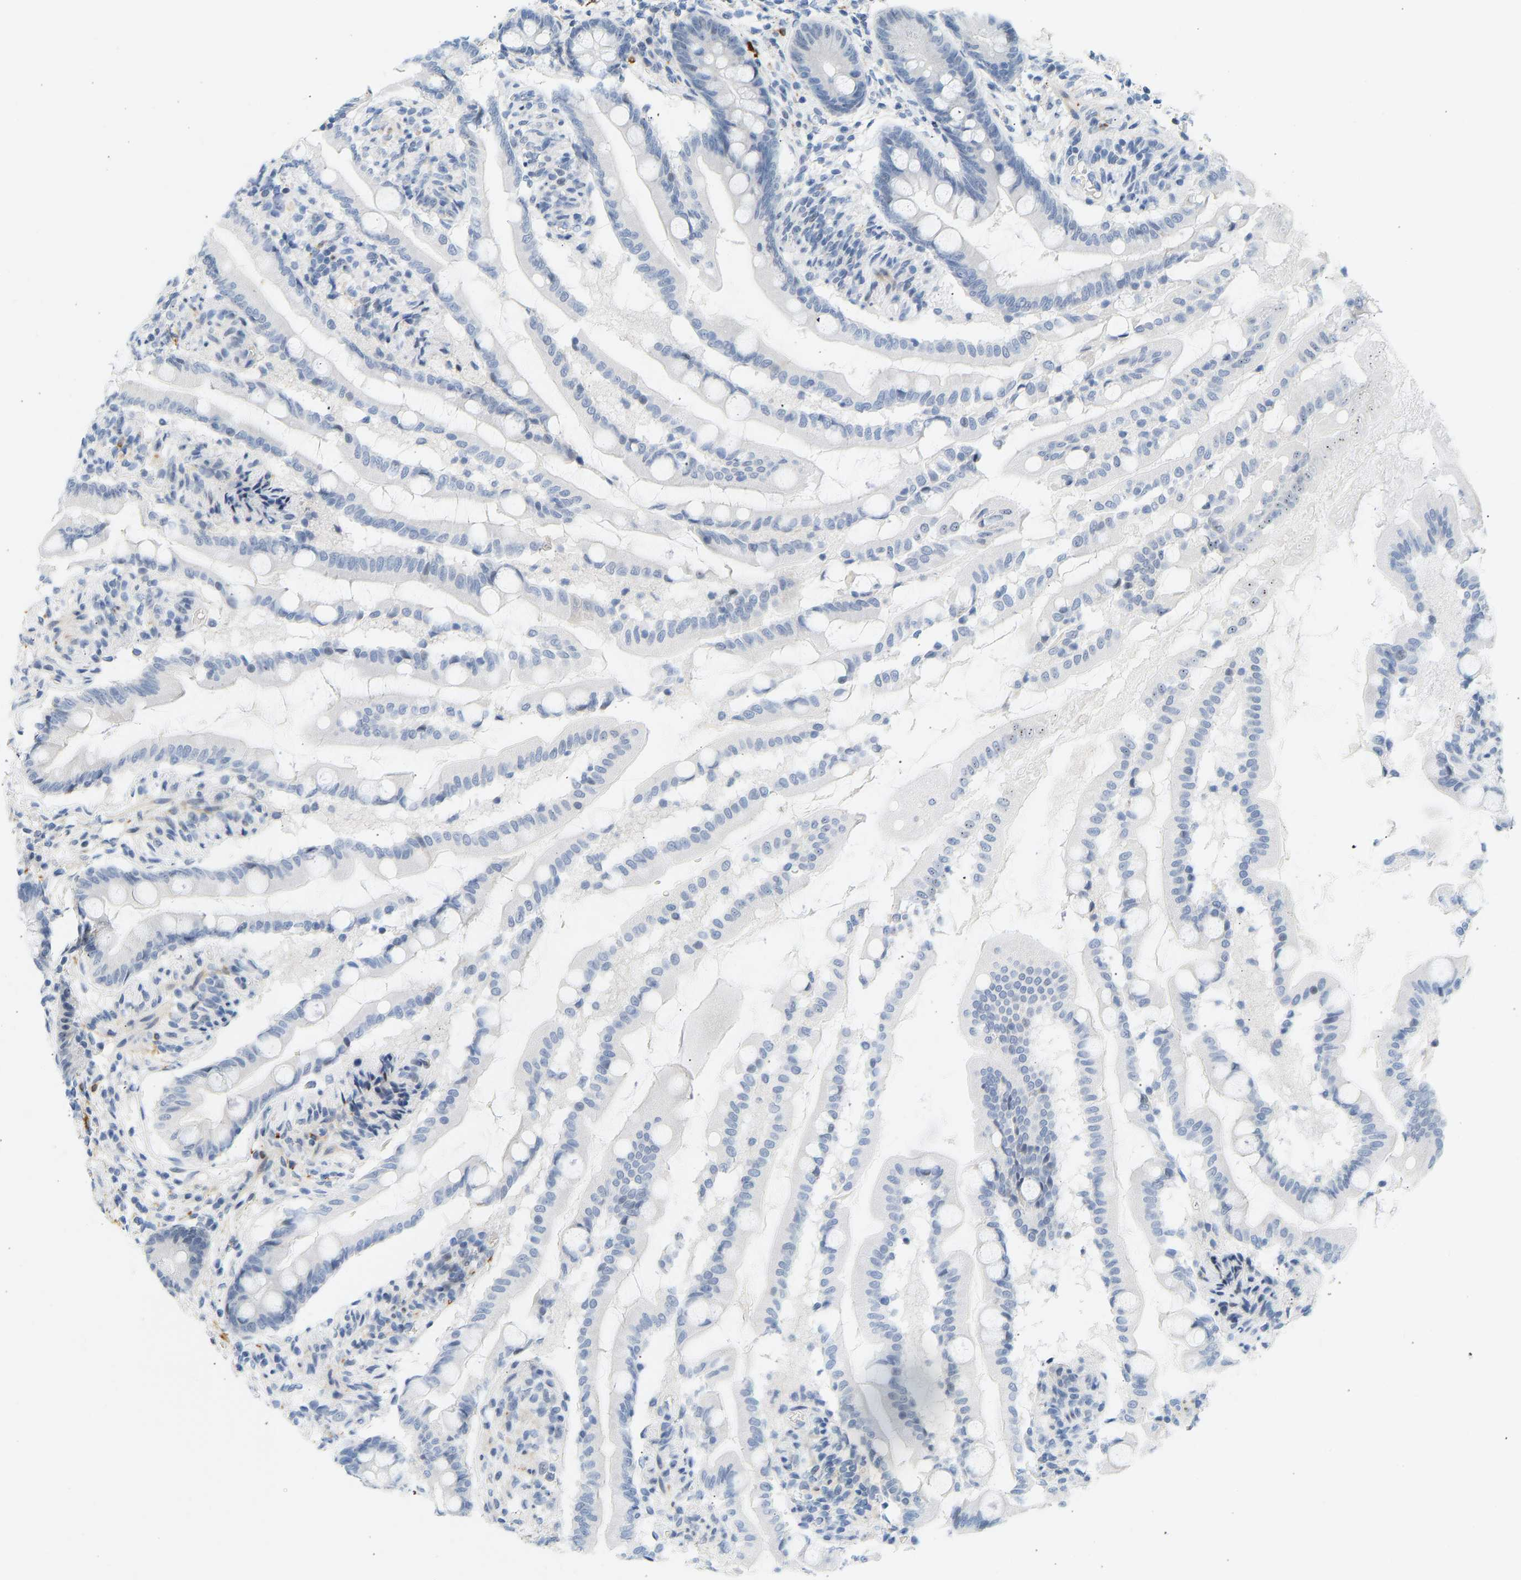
{"staining": {"intensity": "negative", "quantity": "none", "location": "none"}, "tissue": "small intestine", "cell_type": "Glandular cells", "image_type": "normal", "snomed": [{"axis": "morphology", "description": "Normal tissue, NOS"}, {"axis": "topography", "description": "Small intestine"}], "caption": "This micrograph is of normal small intestine stained with immunohistochemistry to label a protein in brown with the nuclei are counter-stained blue. There is no positivity in glandular cells. (Brightfield microscopy of DAB immunohistochemistry (IHC) at high magnification).", "gene": "BAG1", "patient": {"sex": "female", "age": 56}}